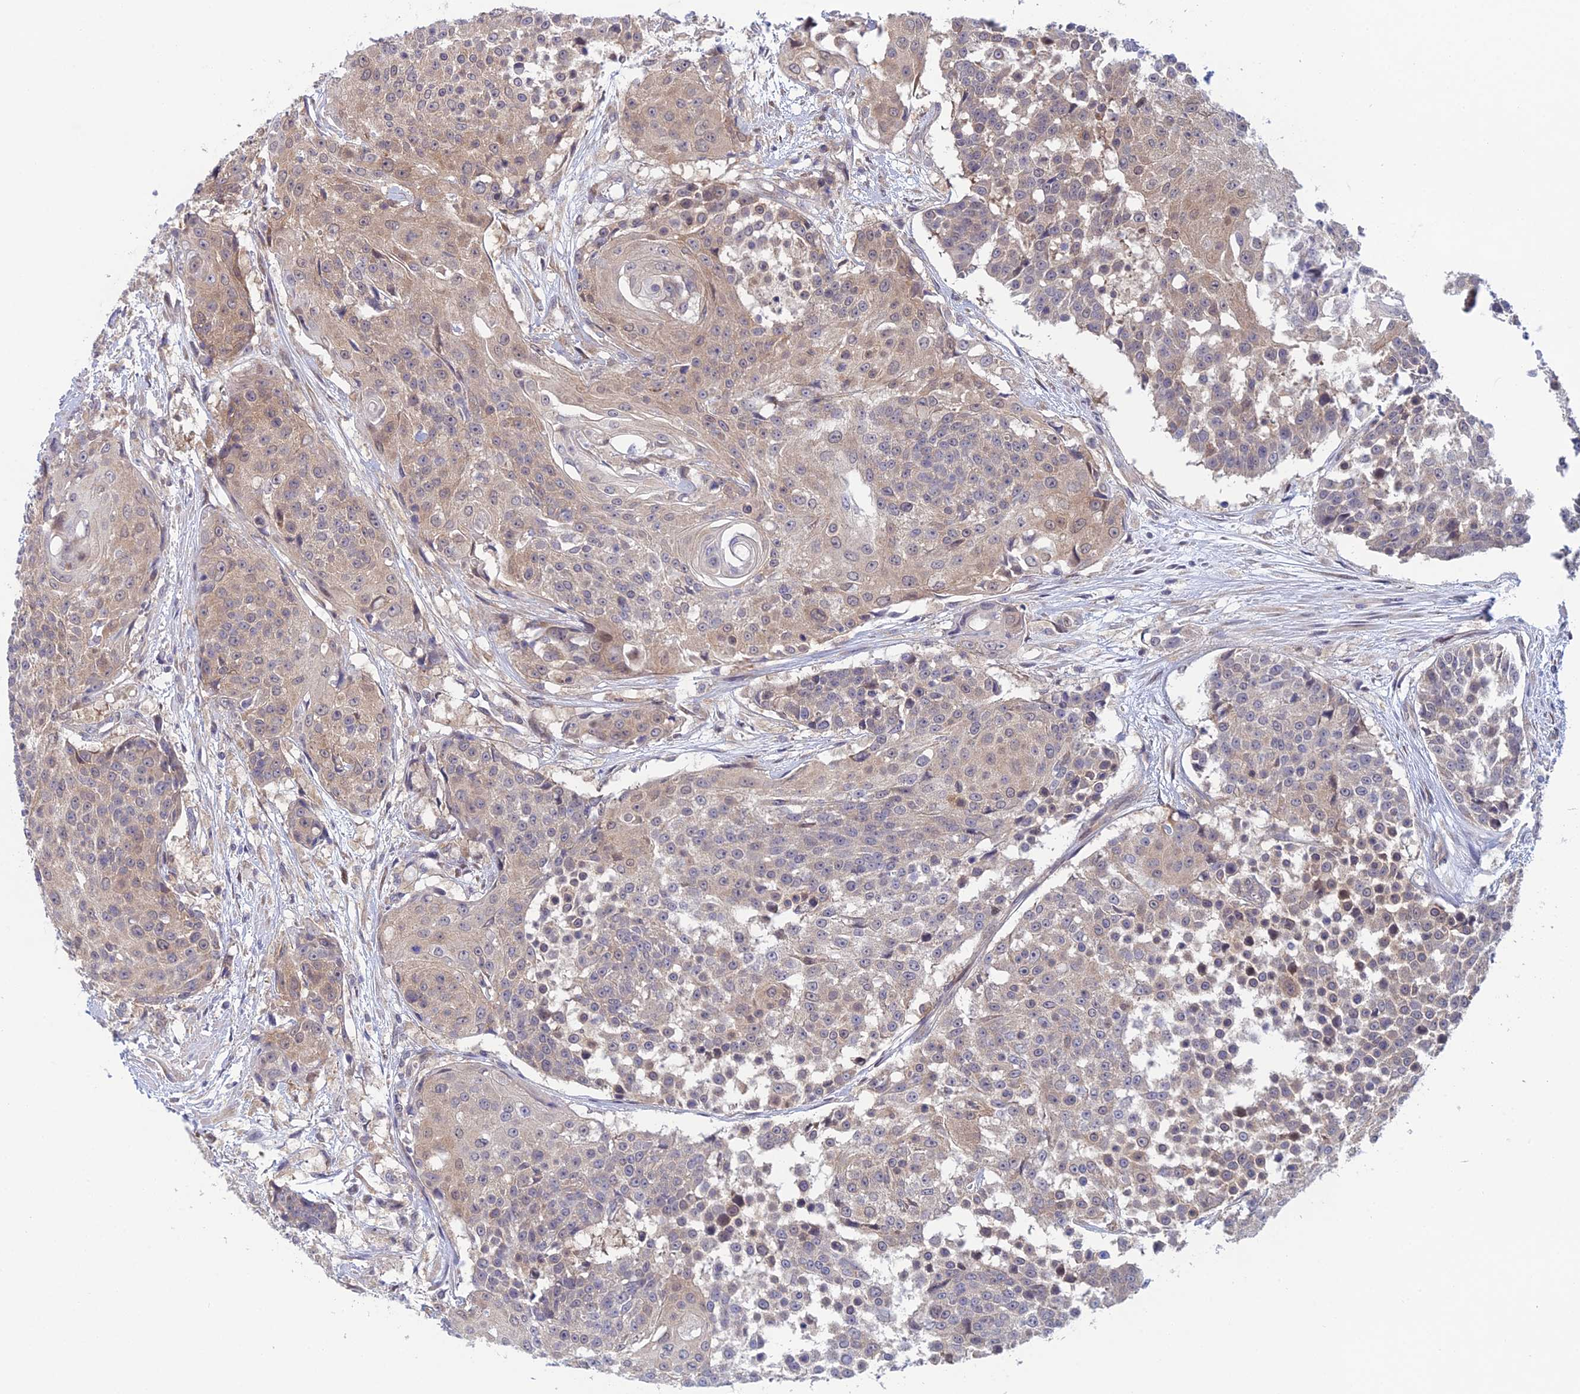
{"staining": {"intensity": "weak", "quantity": "25%-75%", "location": "cytoplasmic/membranous"}, "tissue": "urothelial cancer", "cell_type": "Tumor cells", "image_type": "cancer", "snomed": [{"axis": "morphology", "description": "Urothelial carcinoma, High grade"}, {"axis": "topography", "description": "Urinary bladder"}], "caption": "This histopathology image demonstrates IHC staining of urothelial cancer, with low weak cytoplasmic/membranous expression in about 25%-75% of tumor cells.", "gene": "SRA1", "patient": {"sex": "female", "age": 63}}